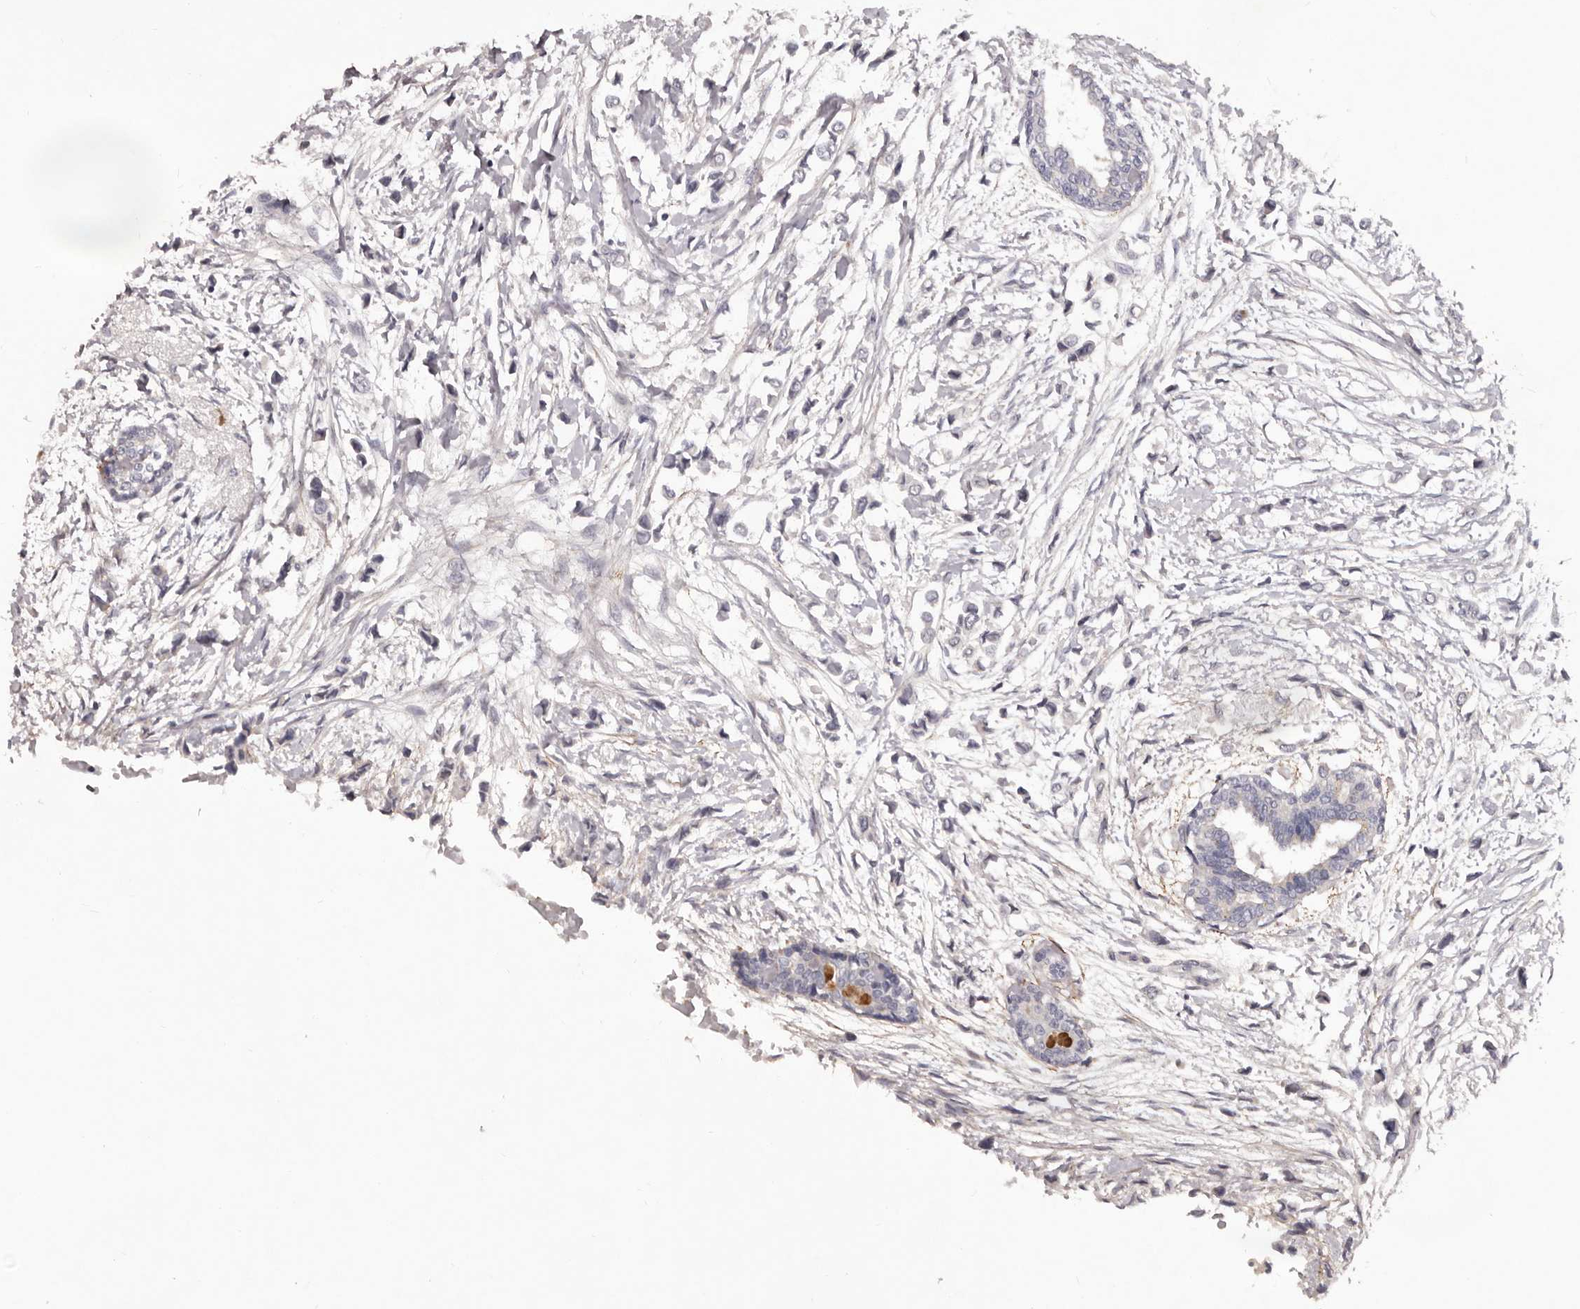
{"staining": {"intensity": "negative", "quantity": "none", "location": "none"}, "tissue": "breast cancer", "cell_type": "Tumor cells", "image_type": "cancer", "snomed": [{"axis": "morphology", "description": "Lobular carcinoma"}, {"axis": "topography", "description": "Breast"}], "caption": "There is no significant positivity in tumor cells of breast lobular carcinoma. (DAB (3,3'-diaminobenzidine) immunohistochemistry (IHC) visualized using brightfield microscopy, high magnification).", "gene": "HBS1L", "patient": {"sex": "female", "age": 51}}